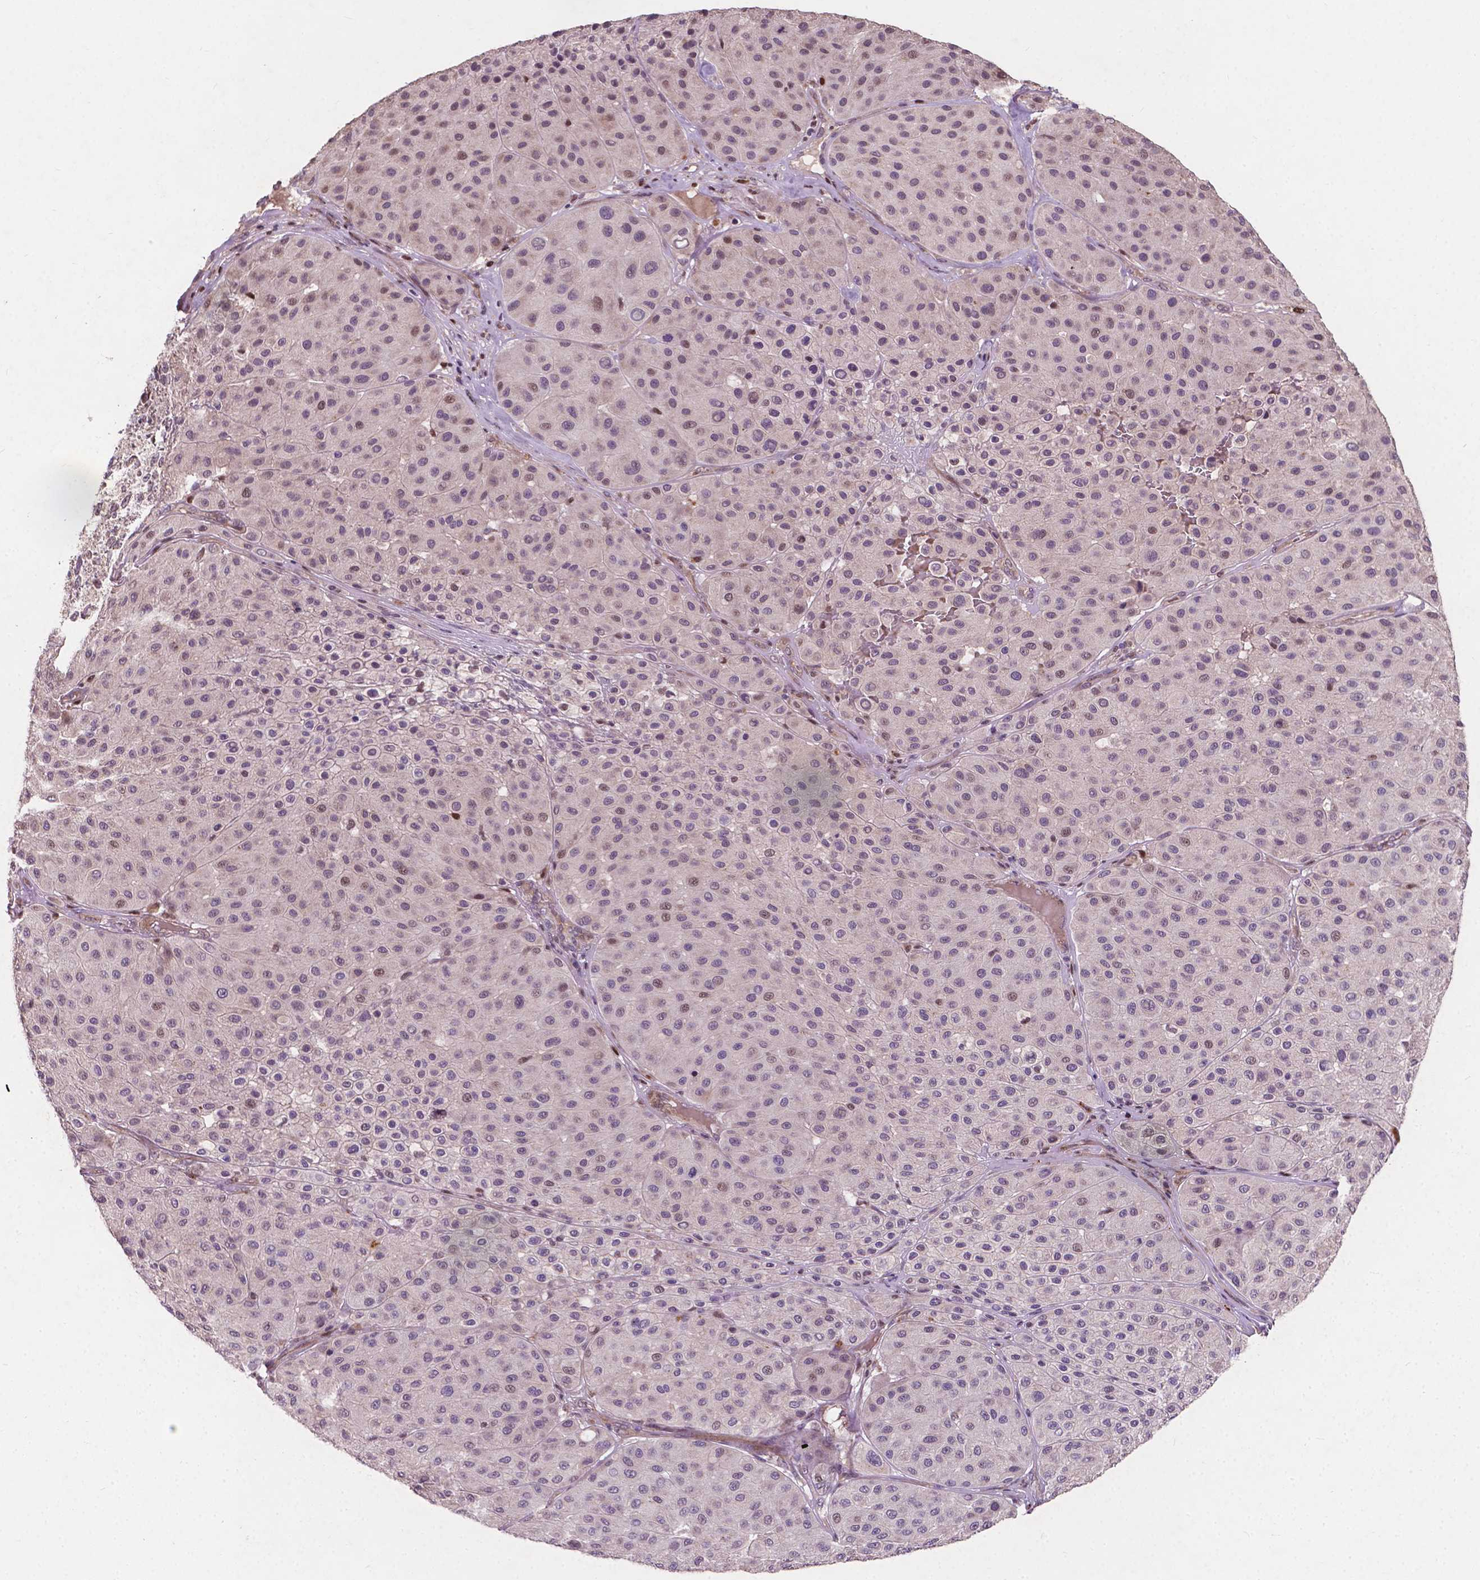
{"staining": {"intensity": "weak", "quantity": "25%-75%", "location": "nuclear"}, "tissue": "melanoma", "cell_type": "Tumor cells", "image_type": "cancer", "snomed": [{"axis": "morphology", "description": "Malignant melanoma, Metastatic site"}, {"axis": "topography", "description": "Smooth muscle"}], "caption": "This is an image of immunohistochemistry (IHC) staining of malignant melanoma (metastatic site), which shows weak positivity in the nuclear of tumor cells.", "gene": "DUSP16", "patient": {"sex": "male", "age": 41}}